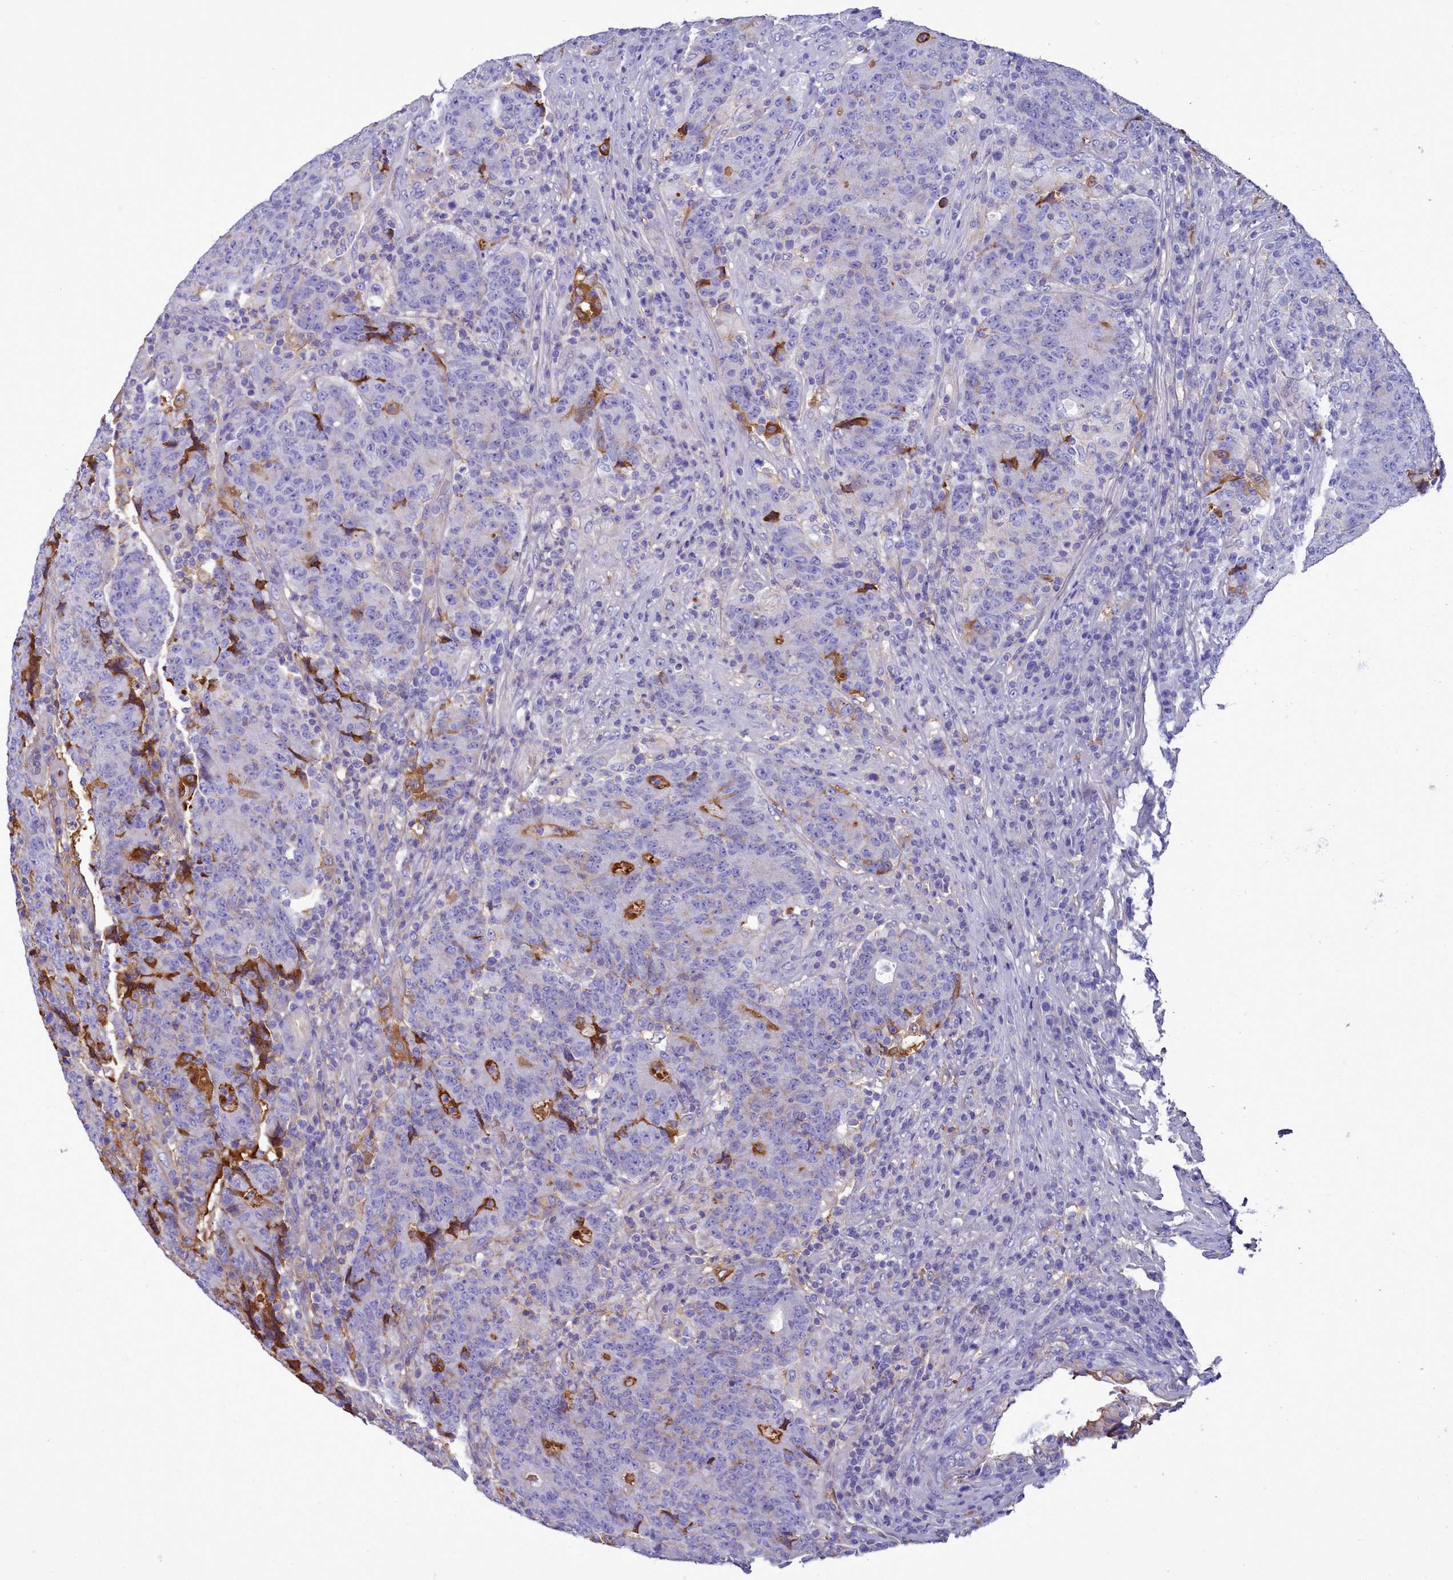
{"staining": {"intensity": "negative", "quantity": "none", "location": "none"}, "tissue": "colorectal cancer", "cell_type": "Tumor cells", "image_type": "cancer", "snomed": [{"axis": "morphology", "description": "Adenocarcinoma, NOS"}, {"axis": "topography", "description": "Colon"}], "caption": "The immunohistochemistry photomicrograph has no significant staining in tumor cells of colorectal adenocarcinoma tissue.", "gene": "H1-7", "patient": {"sex": "female", "age": 75}}